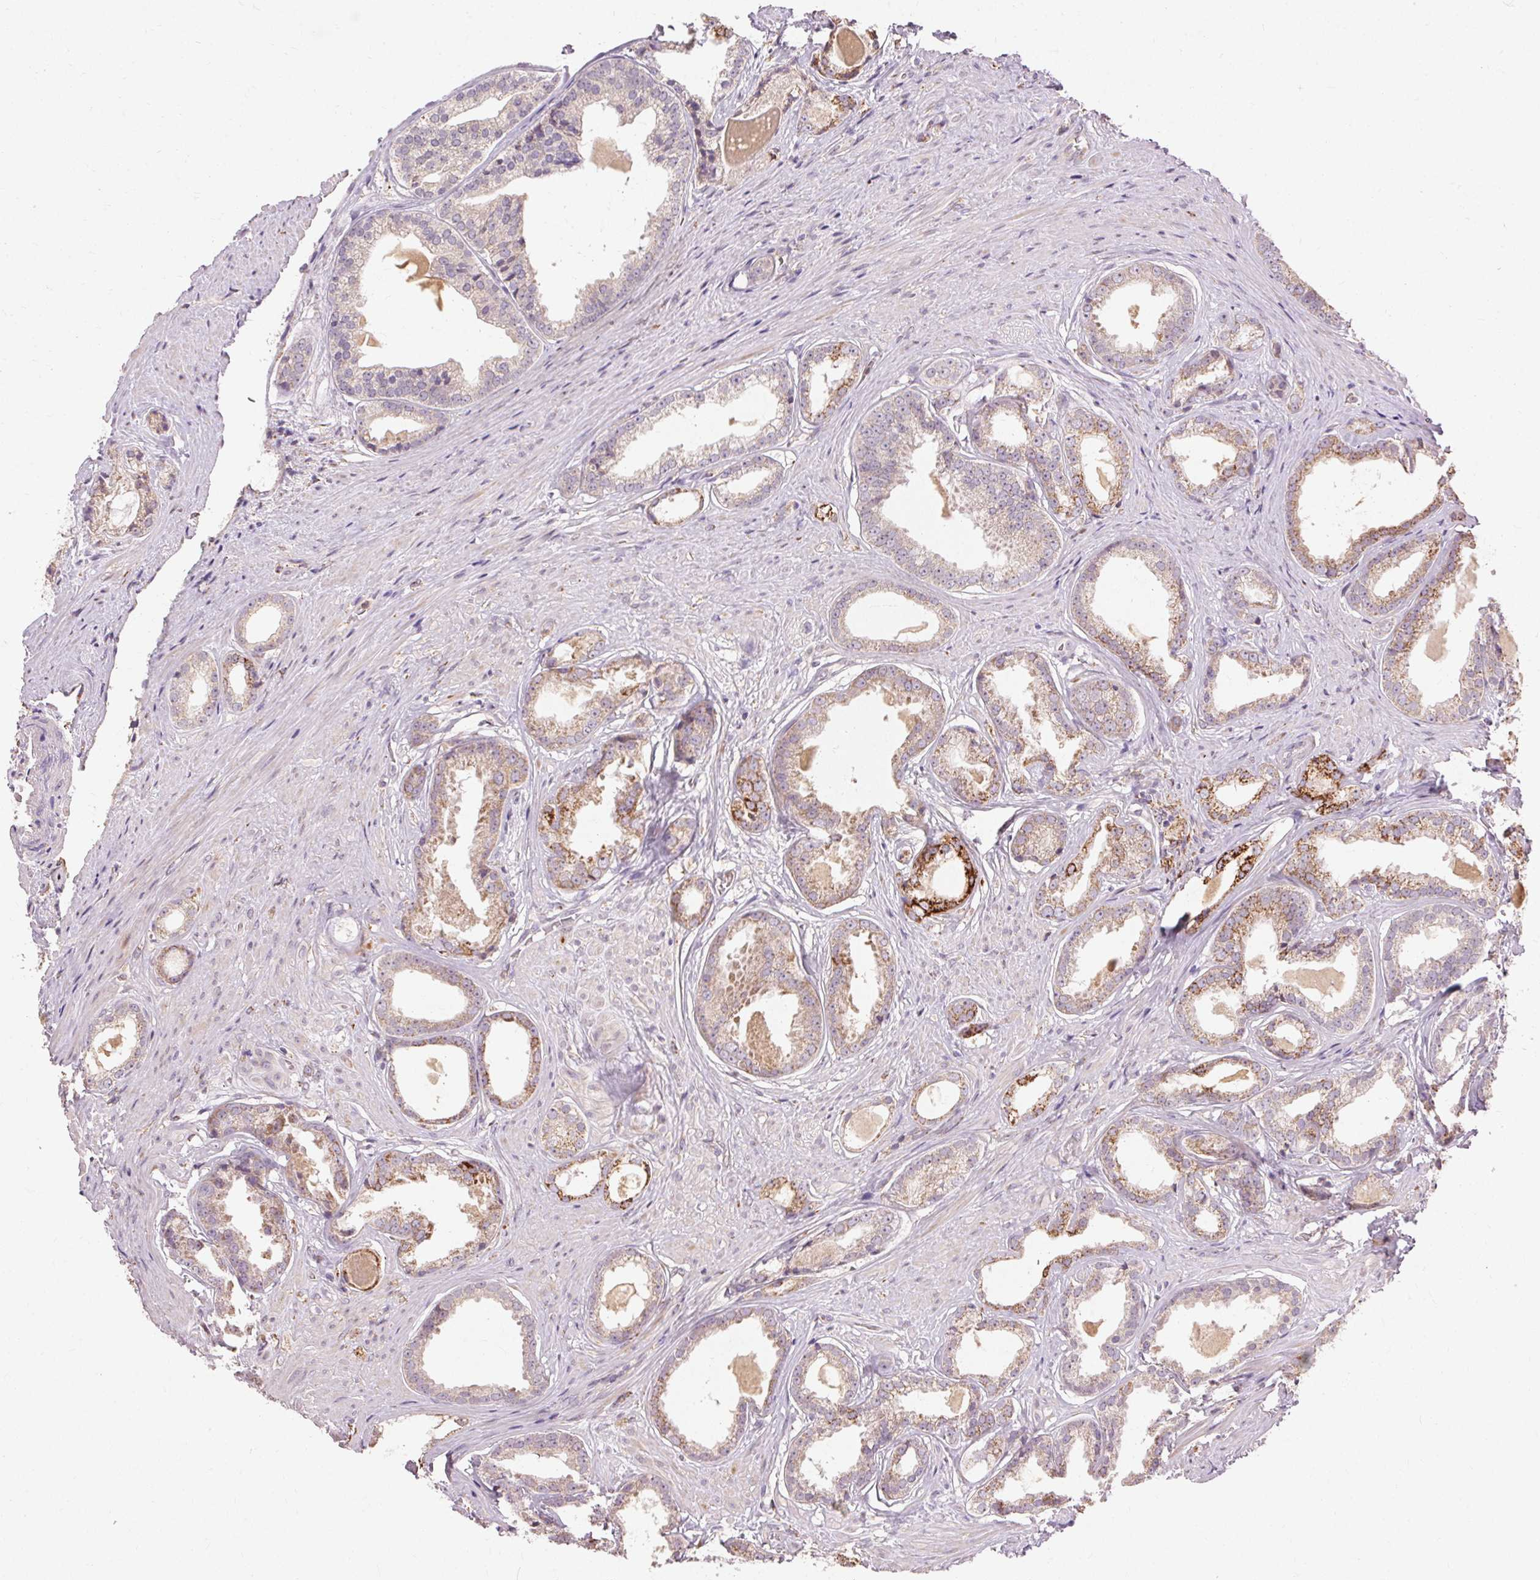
{"staining": {"intensity": "strong", "quantity": "<25%", "location": "cytoplasmic/membranous"}, "tissue": "prostate cancer", "cell_type": "Tumor cells", "image_type": "cancer", "snomed": [{"axis": "morphology", "description": "Adenocarcinoma, Low grade"}, {"axis": "topography", "description": "Prostate"}], "caption": "Brown immunohistochemical staining in human prostate low-grade adenocarcinoma shows strong cytoplasmic/membranous positivity in about <25% of tumor cells.", "gene": "REP15", "patient": {"sex": "male", "age": 65}}